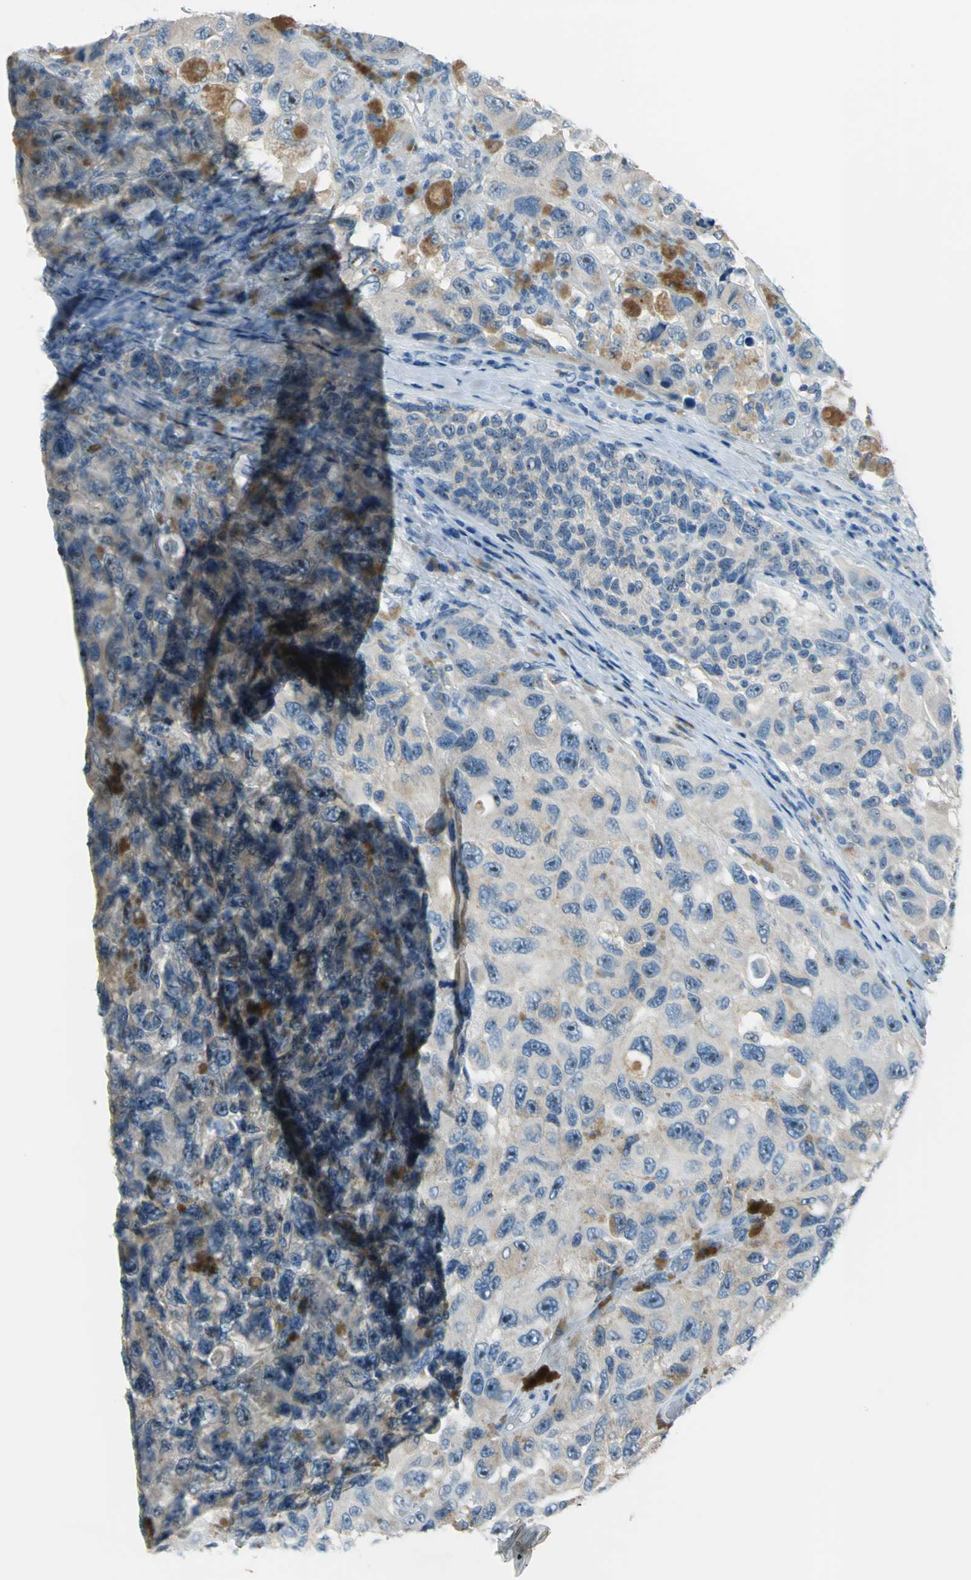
{"staining": {"intensity": "negative", "quantity": "none", "location": "none"}, "tissue": "melanoma", "cell_type": "Tumor cells", "image_type": "cancer", "snomed": [{"axis": "morphology", "description": "Malignant melanoma, NOS"}, {"axis": "topography", "description": "Skin"}], "caption": "Protein analysis of malignant melanoma displays no significant positivity in tumor cells.", "gene": "MUC4", "patient": {"sex": "female", "age": 73}}